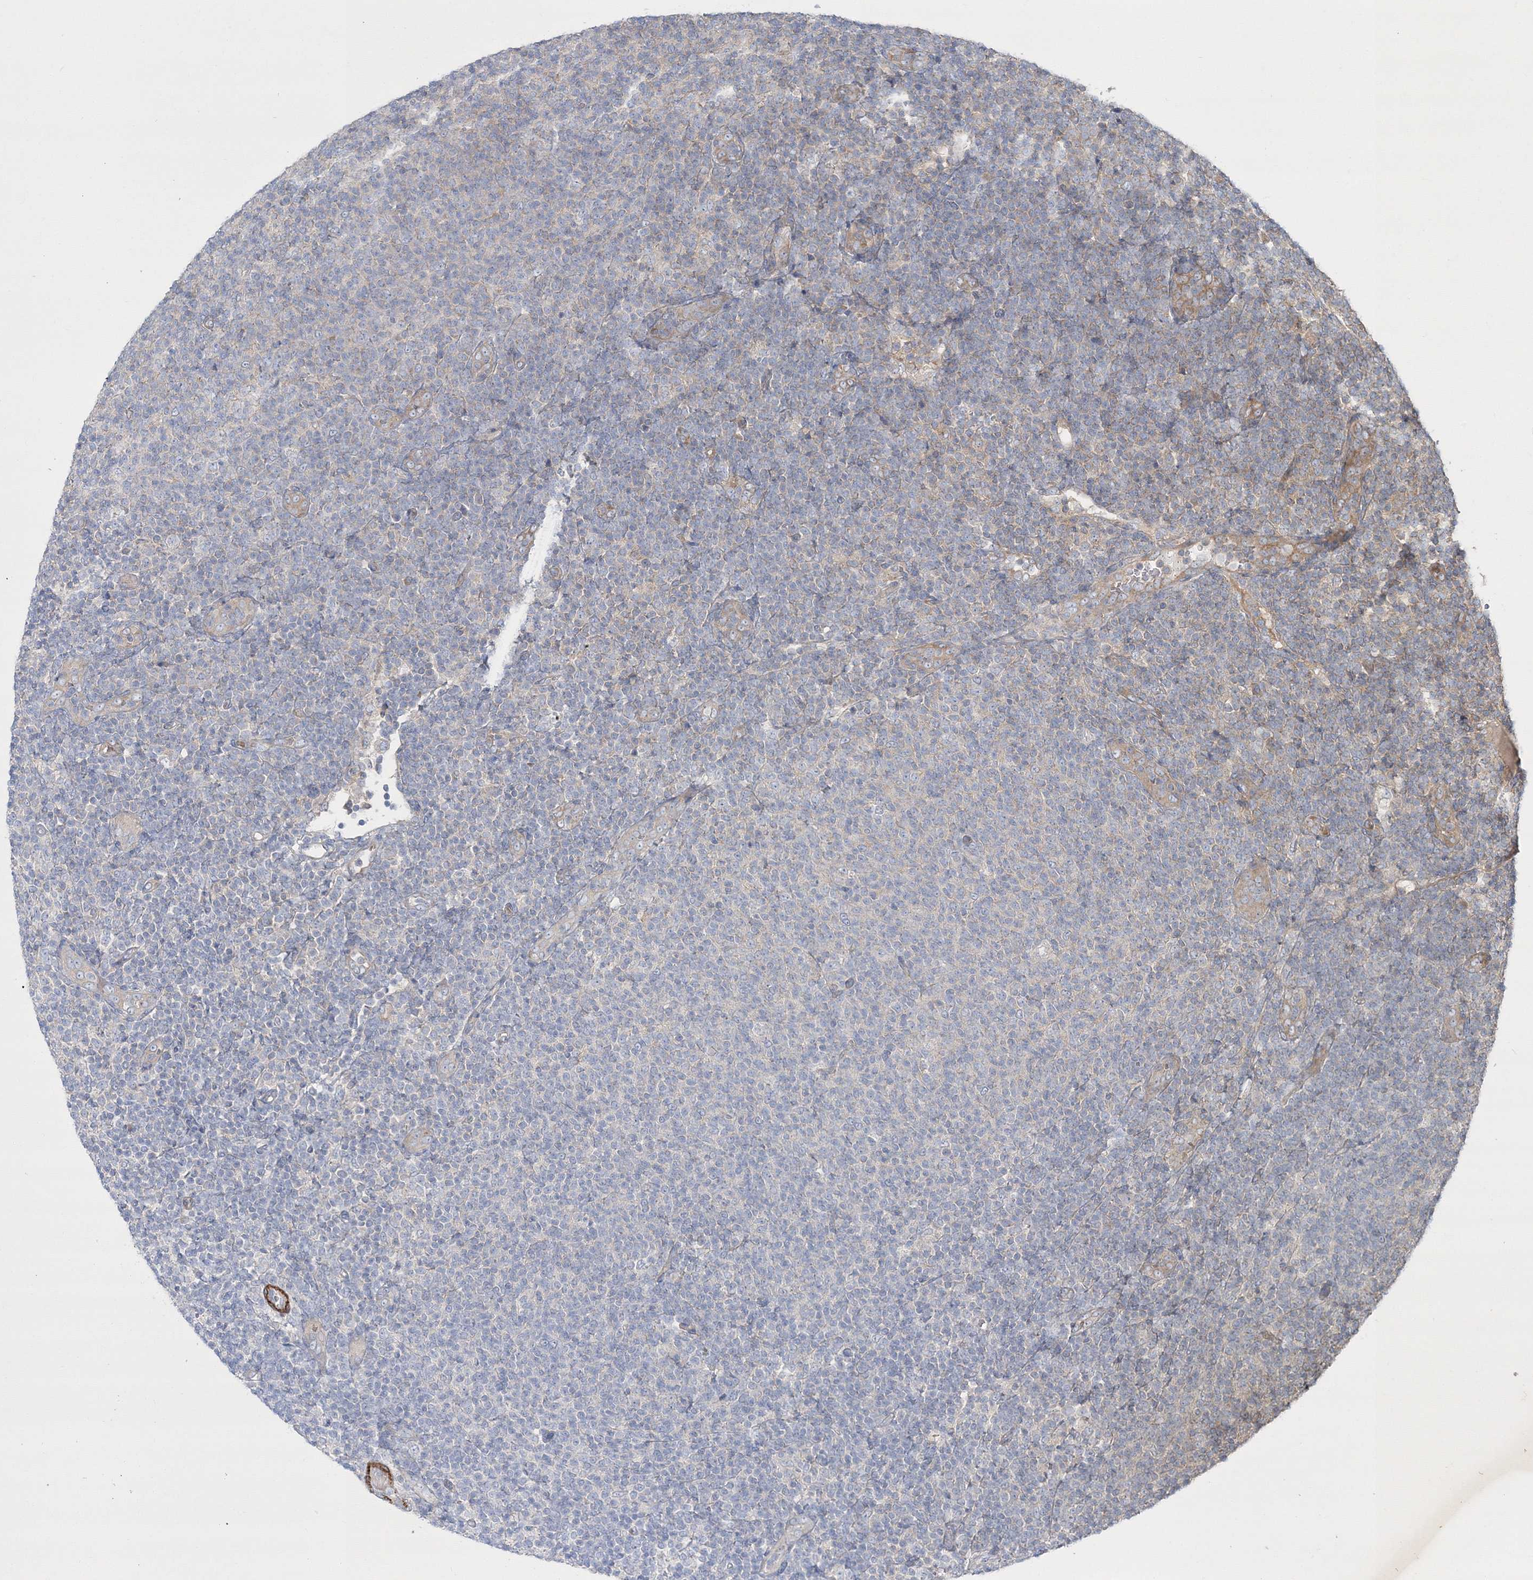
{"staining": {"intensity": "negative", "quantity": "none", "location": "none"}, "tissue": "lymphoma", "cell_type": "Tumor cells", "image_type": "cancer", "snomed": [{"axis": "morphology", "description": "Malignant lymphoma, non-Hodgkin's type, Low grade"}, {"axis": "topography", "description": "Lymph node"}], "caption": "An image of lymphoma stained for a protein demonstrates no brown staining in tumor cells. (Immunohistochemistry, brightfield microscopy, high magnification).", "gene": "ZSWIM6", "patient": {"sex": "male", "age": 66}}